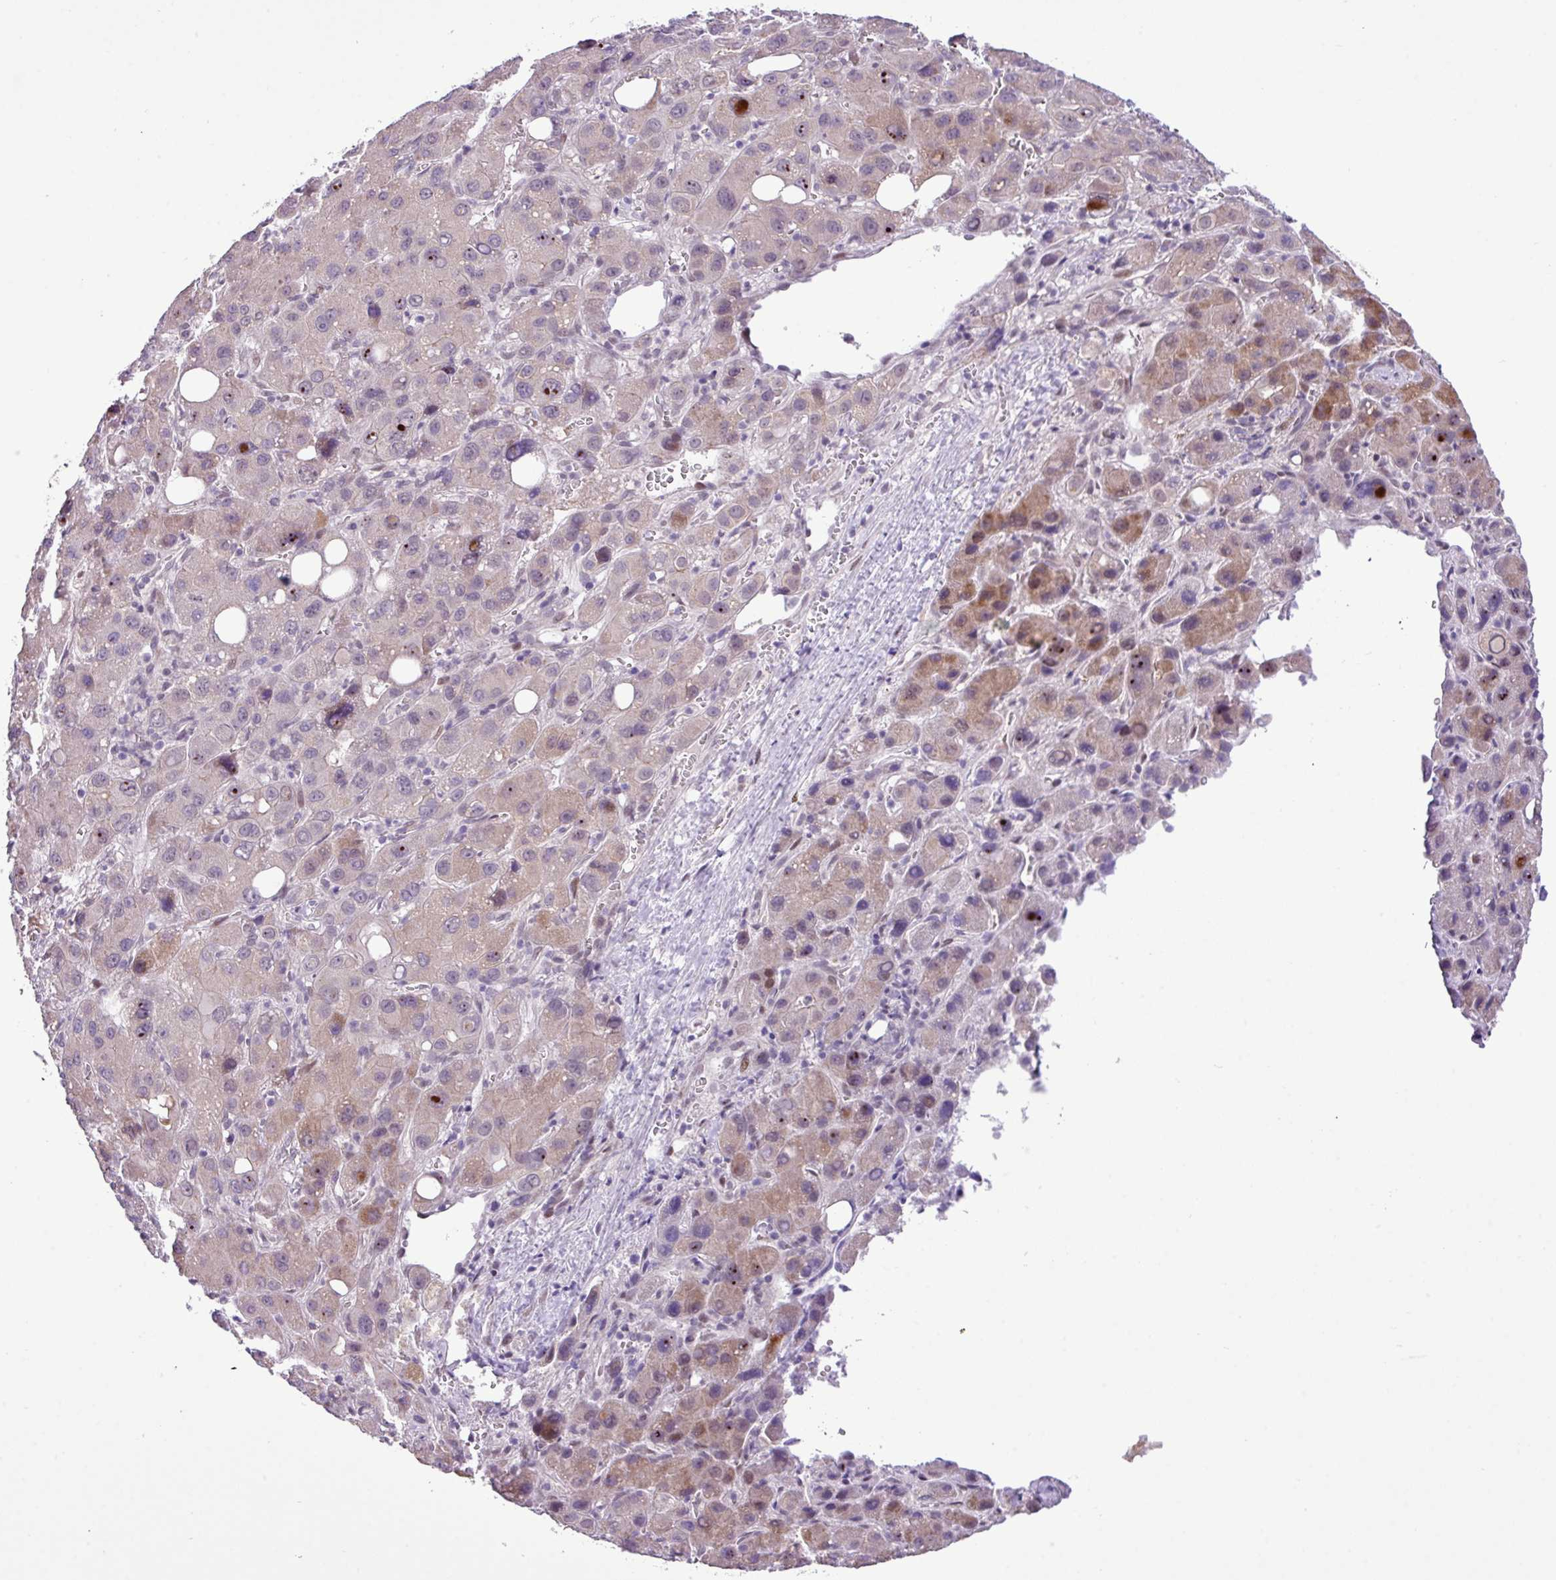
{"staining": {"intensity": "moderate", "quantity": "<25%", "location": "cytoplasmic/membranous"}, "tissue": "liver cancer", "cell_type": "Tumor cells", "image_type": "cancer", "snomed": [{"axis": "morphology", "description": "Carcinoma, Hepatocellular, NOS"}, {"axis": "topography", "description": "Liver"}], "caption": "Immunohistochemistry (IHC) image of neoplastic tissue: liver hepatocellular carcinoma stained using IHC shows low levels of moderate protein expression localized specifically in the cytoplasmic/membranous of tumor cells, appearing as a cytoplasmic/membranous brown color.", "gene": "YLPM1", "patient": {"sex": "male", "age": 55}}